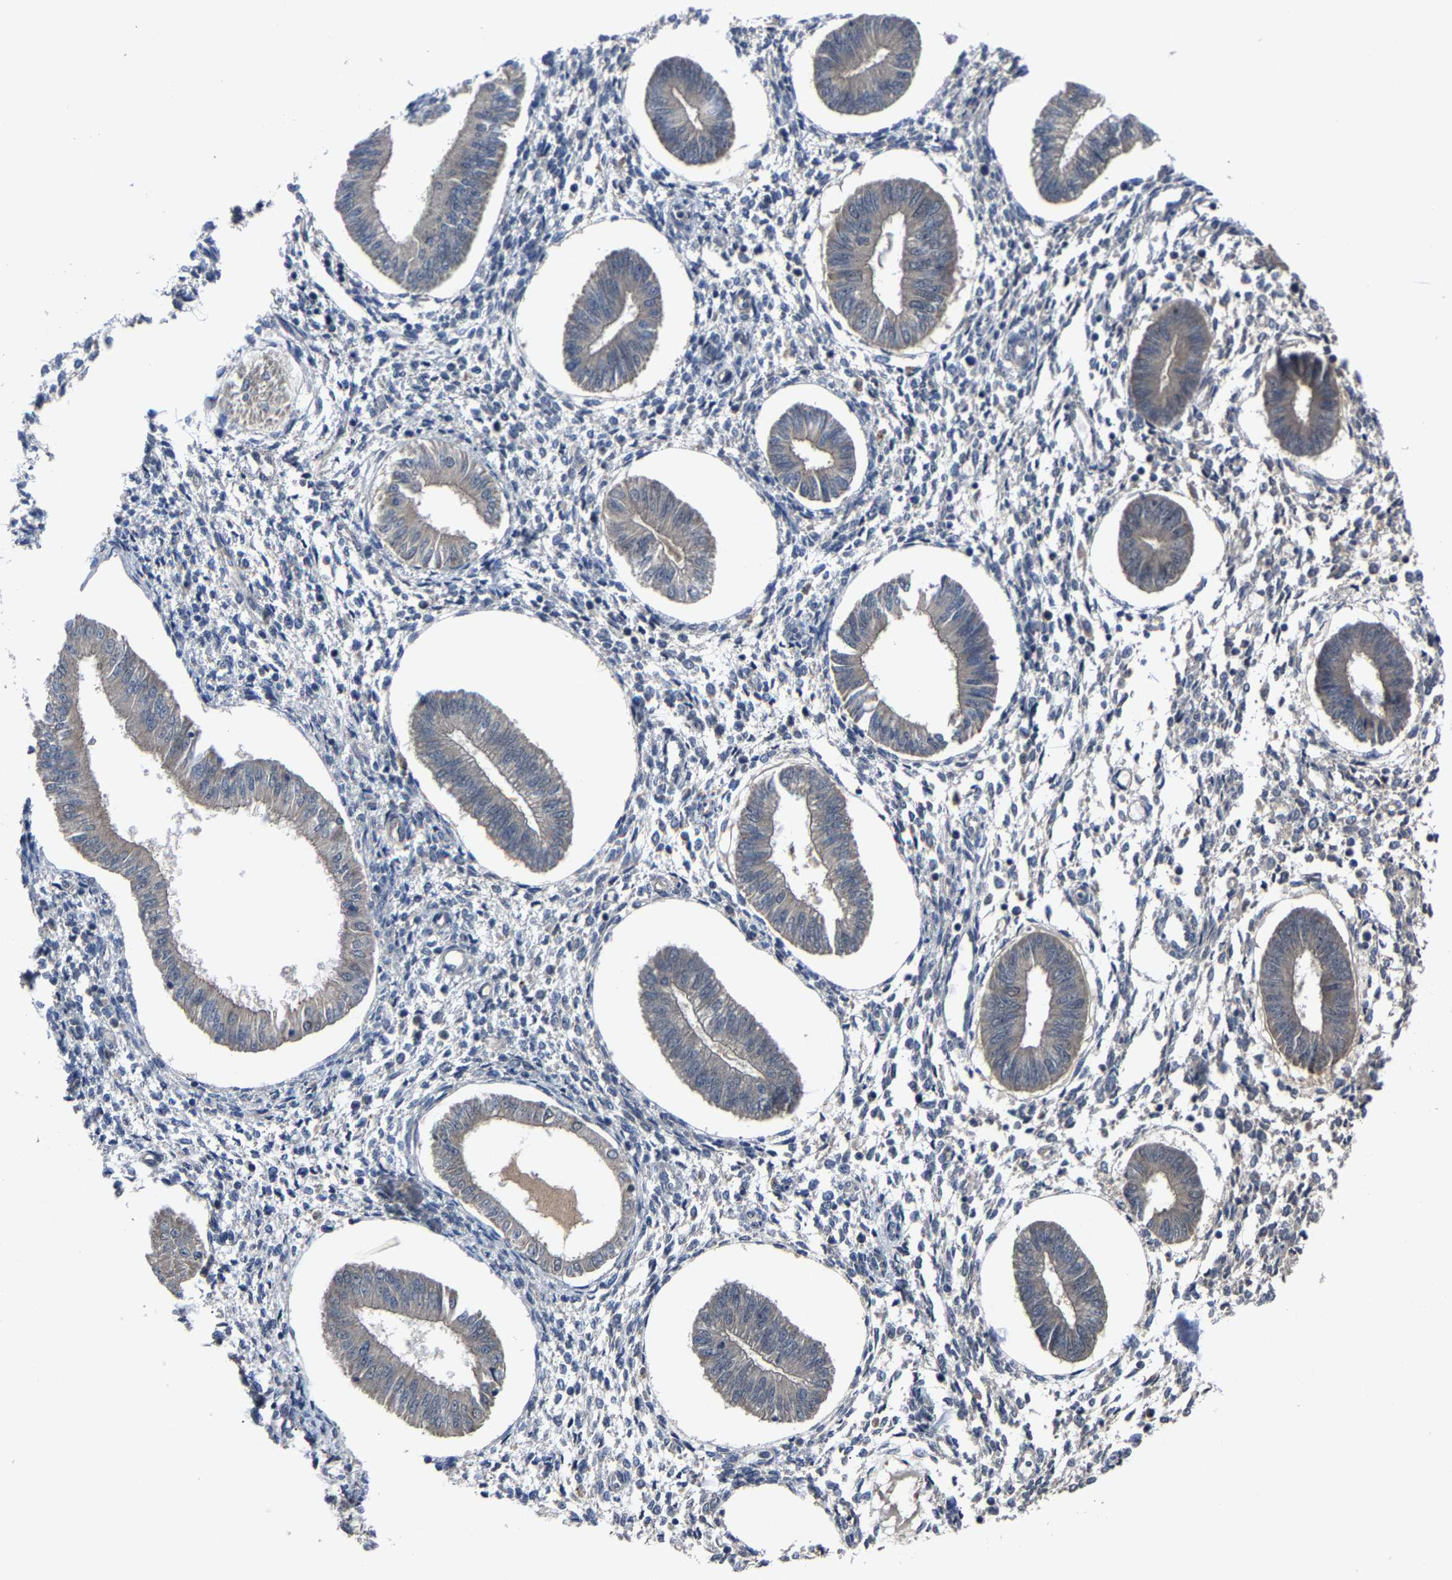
{"staining": {"intensity": "negative", "quantity": "none", "location": "none"}, "tissue": "endometrium", "cell_type": "Cells in endometrial stroma", "image_type": "normal", "snomed": [{"axis": "morphology", "description": "Normal tissue, NOS"}, {"axis": "topography", "description": "Endometrium"}], "caption": "This is an IHC image of unremarkable endometrium. There is no positivity in cells in endometrial stroma.", "gene": "LSM8", "patient": {"sex": "female", "age": 50}}